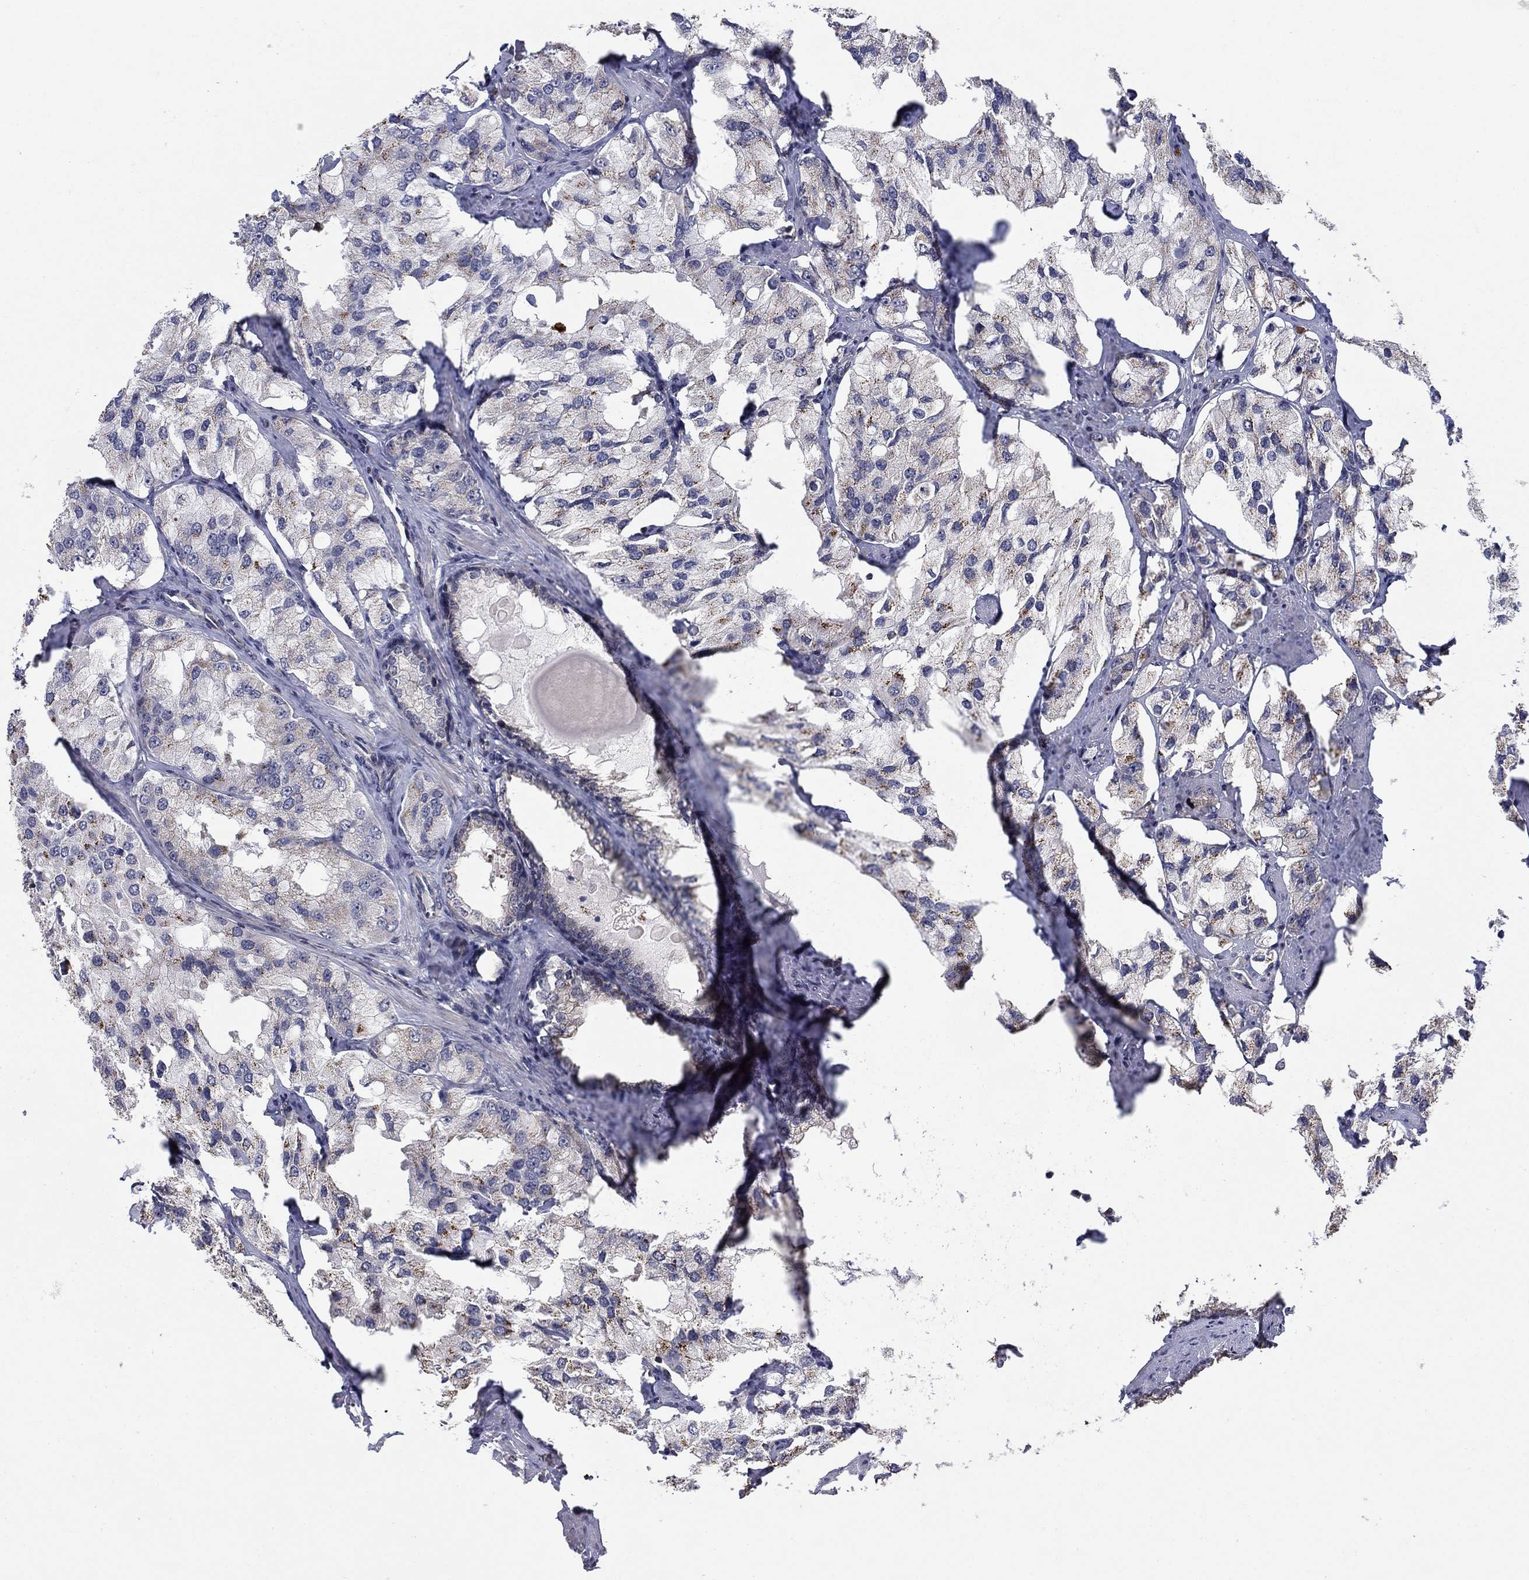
{"staining": {"intensity": "moderate", "quantity": "<25%", "location": "cytoplasmic/membranous"}, "tissue": "prostate cancer", "cell_type": "Tumor cells", "image_type": "cancer", "snomed": [{"axis": "morphology", "description": "Adenocarcinoma, NOS"}, {"axis": "topography", "description": "Prostate and seminal vesicle, NOS"}, {"axis": "topography", "description": "Prostate"}], "caption": "Immunohistochemistry of prostate cancer shows low levels of moderate cytoplasmic/membranous expression in approximately <25% of tumor cells.", "gene": "LPCAT4", "patient": {"sex": "male", "age": 64}}